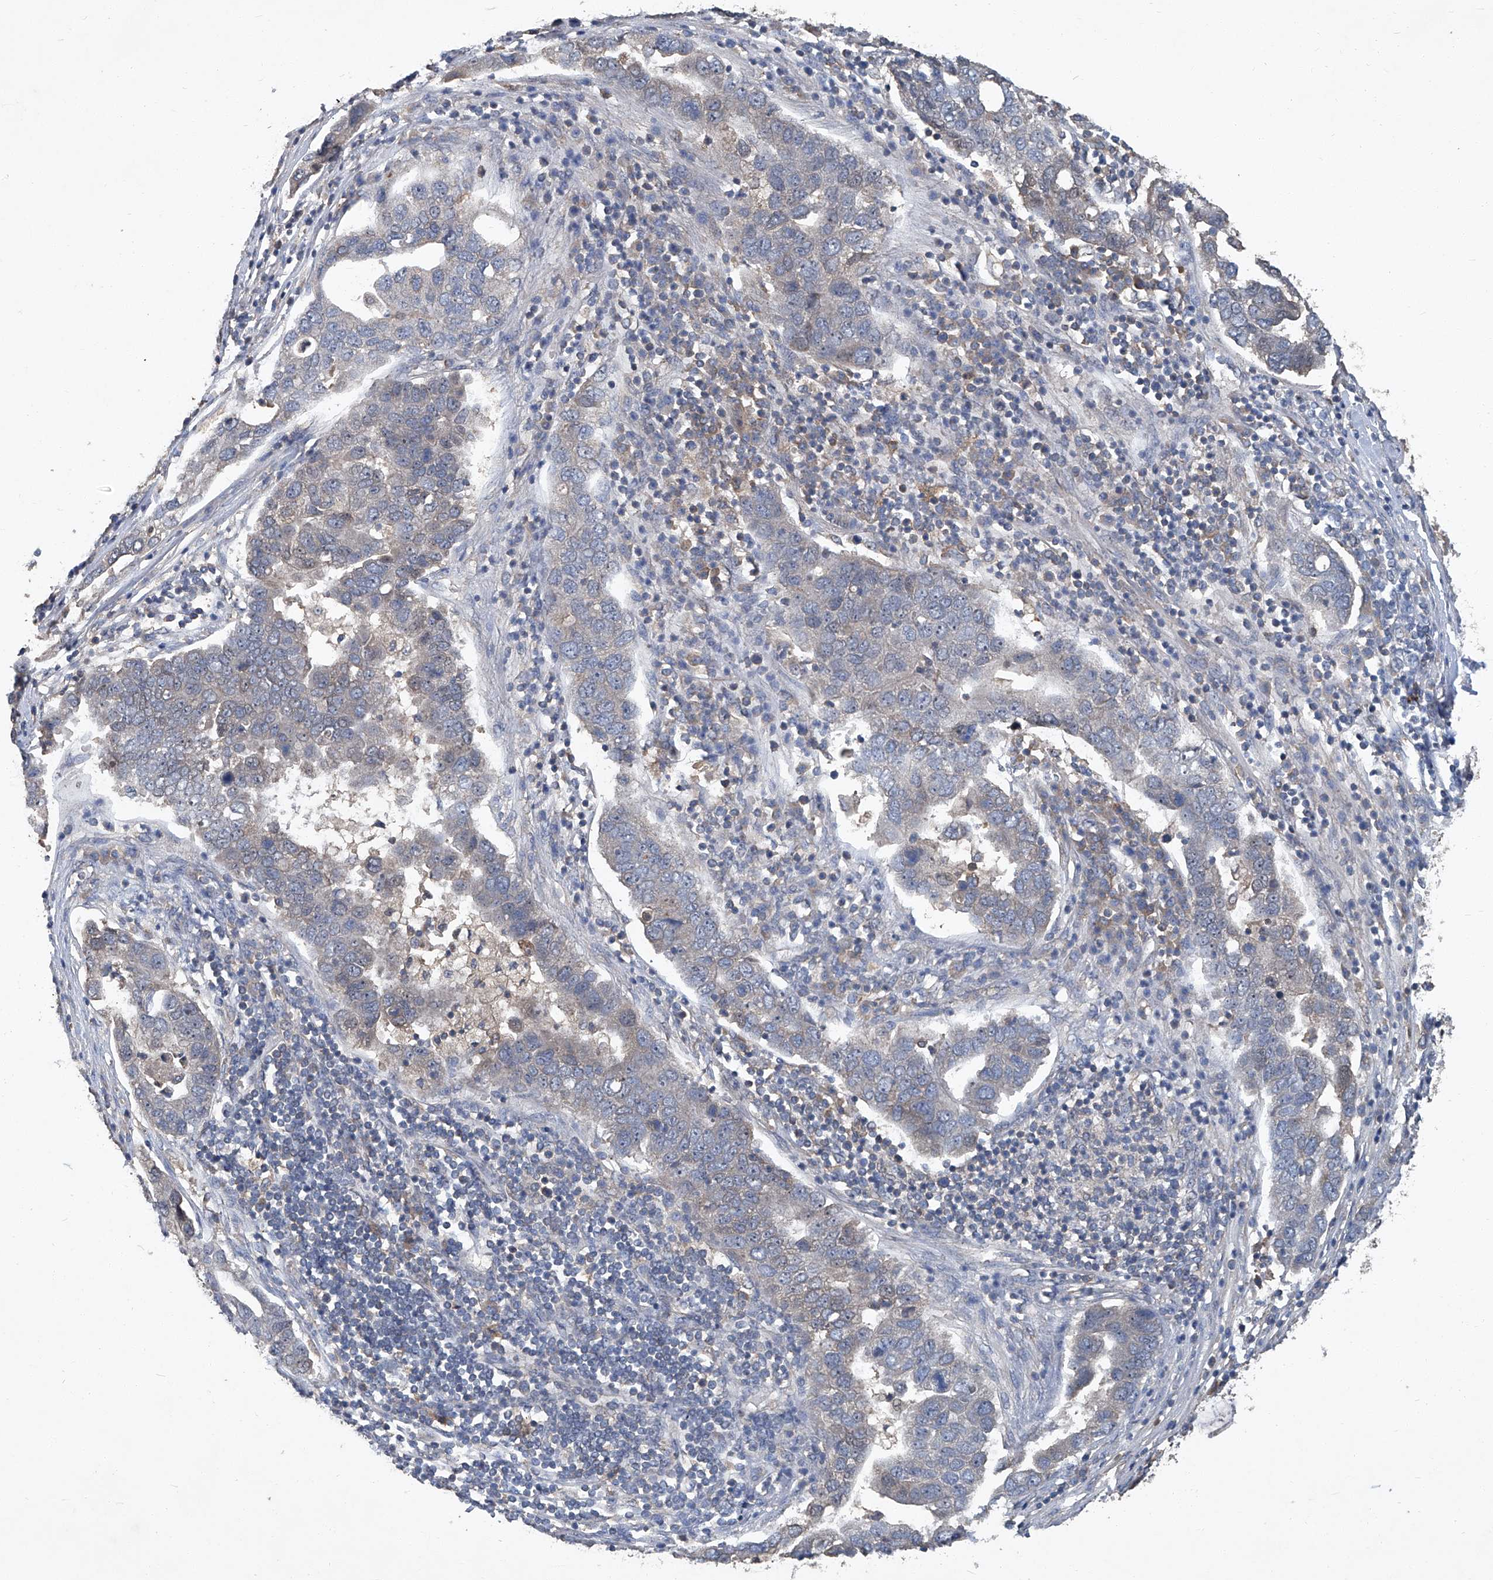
{"staining": {"intensity": "negative", "quantity": "none", "location": "none"}, "tissue": "pancreatic cancer", "cell_type": "Tumor cells", "image_type": "cancer", "snomed": [{"axis": "morphology", "description": "Adenocarcinoma, NOS"}, {"axis": "topography", "description": "Pancreas"}], "caption": "Tumor cells show no significant protein expression in pancreatic adenocarcinoma.", "gene": "ANKRD34A", "patient": {"sex": "female", "age": 61}}